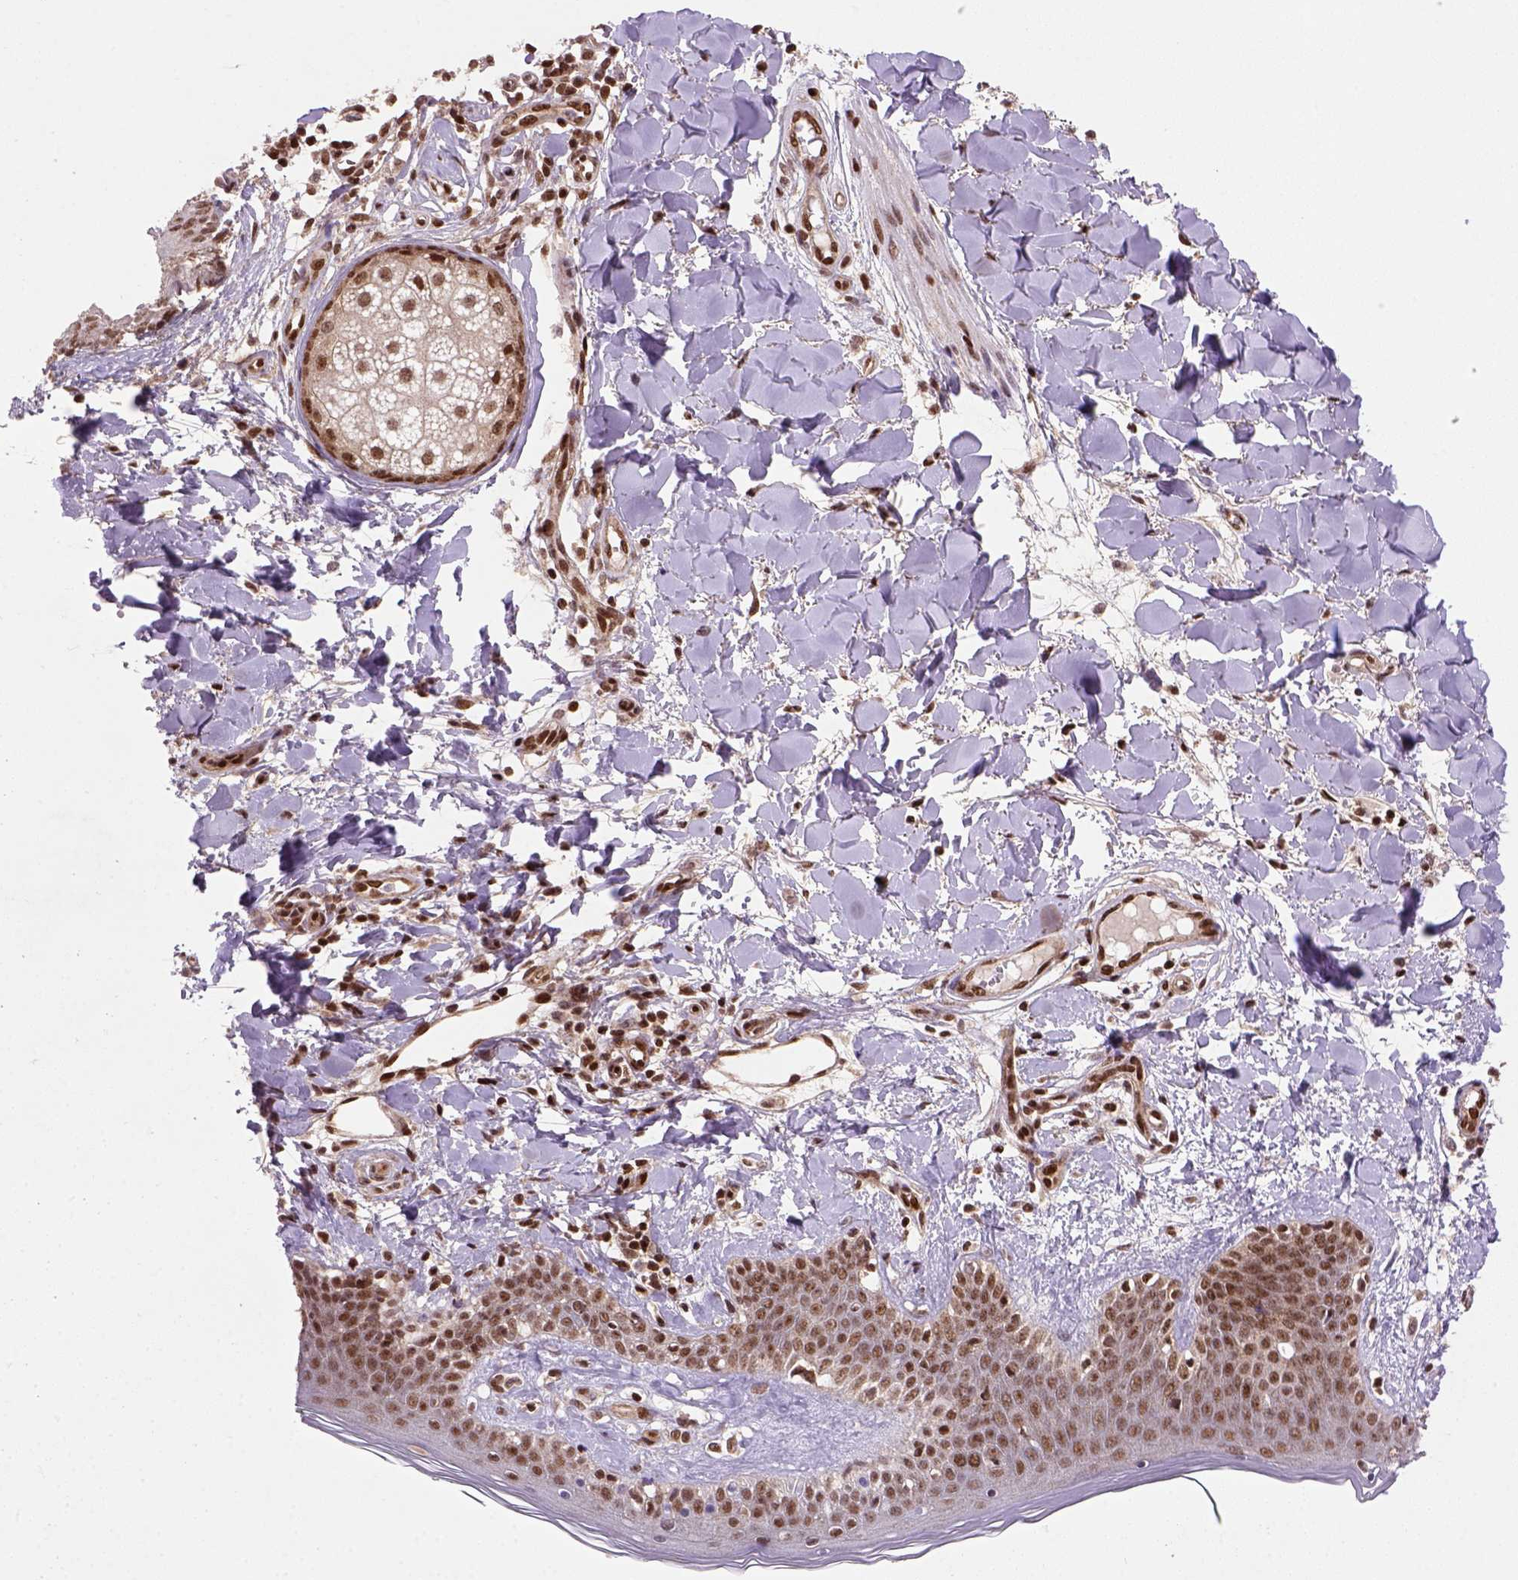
{"staining": {"intensity": "strong", "quantity": ">75%", "location": "nuclear"}, "tissue": "skin", "cell_type": "Fibroblasts", "image_type": "normal", "snomed": [{"axis": "morphology", "description": "Normal tissue, NOS"}, {"axis": "topography", "description": "Skin"}], "caption": "A high amount of strong nuclear expression is identified in approximately >75% of fibroblasts in unremarkable skin. The staining was performed using DAB, with brown indicating positive protein expression. Nuclei are stained blue with hematoxylin.", "gene": "MGMT", "patient": {"sex": "female", "age": 34}}